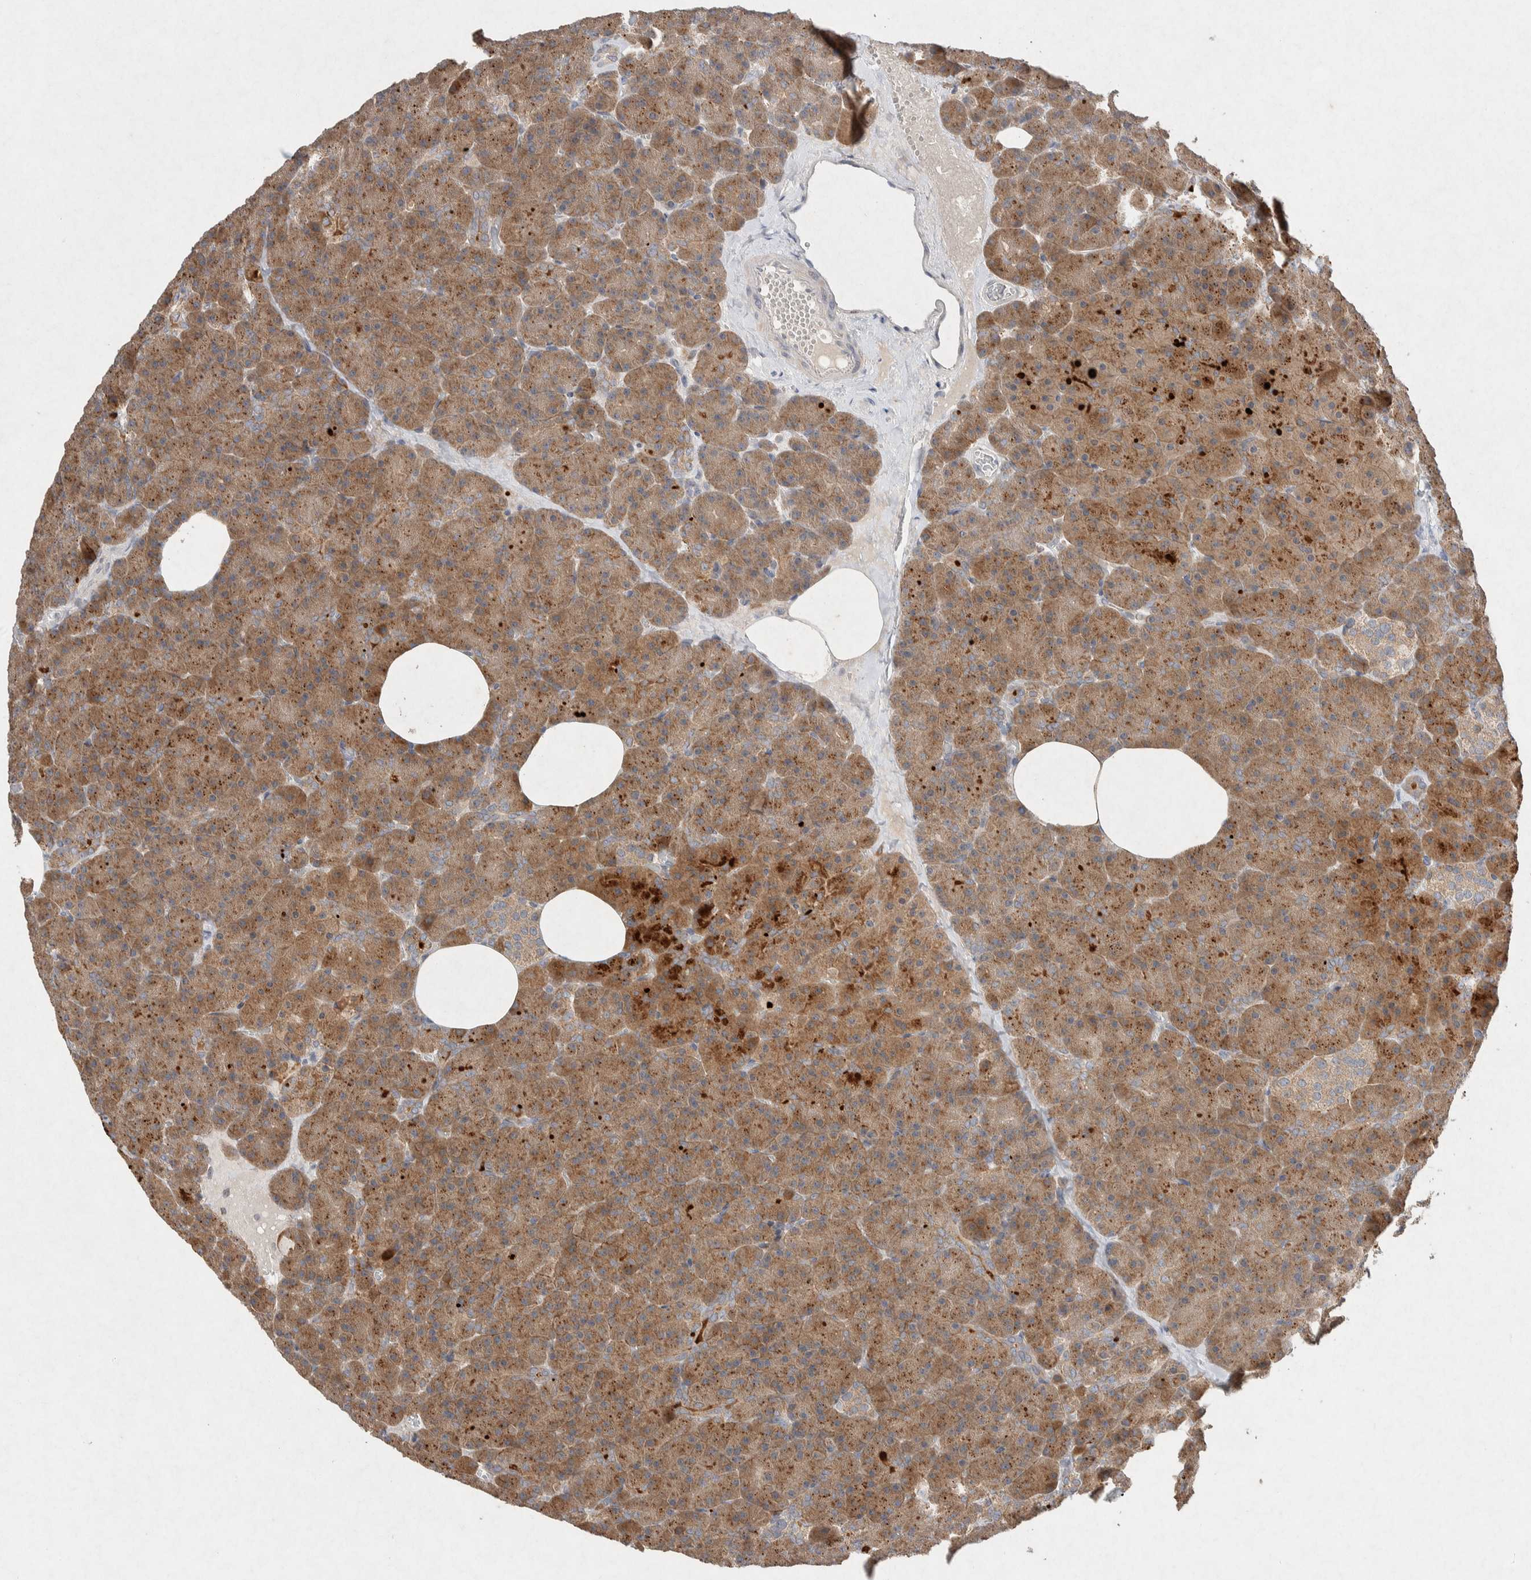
{"staining": {"intensity": "moderate", "quantity": ">75%", "location": "cytoplasmic/membranous"}, "tissue": "pancreas", "cell_type": "Exocrine glandular cells", "image_type": "normal", "snomed": [{"axis": "morphology", "description": "Normal tissue, NOS"}, {"axis": "morphology", "description": "Carcinoid, malignant, NOS"}, {"axis": "topography", "description": "Pancreas"}], "caption": "Protein expression analysis of unremarkable human pancreas reveals moderate cytoplasmic/membranous expression in approximately >75% of exocrine glandular cells. (Stains: DAB in brown, nuclei in blue, Microscopy: brightfield microscopy at high magnification).", "gene": "CMTM4", "patient": {"sex": "female", "age": 35}}